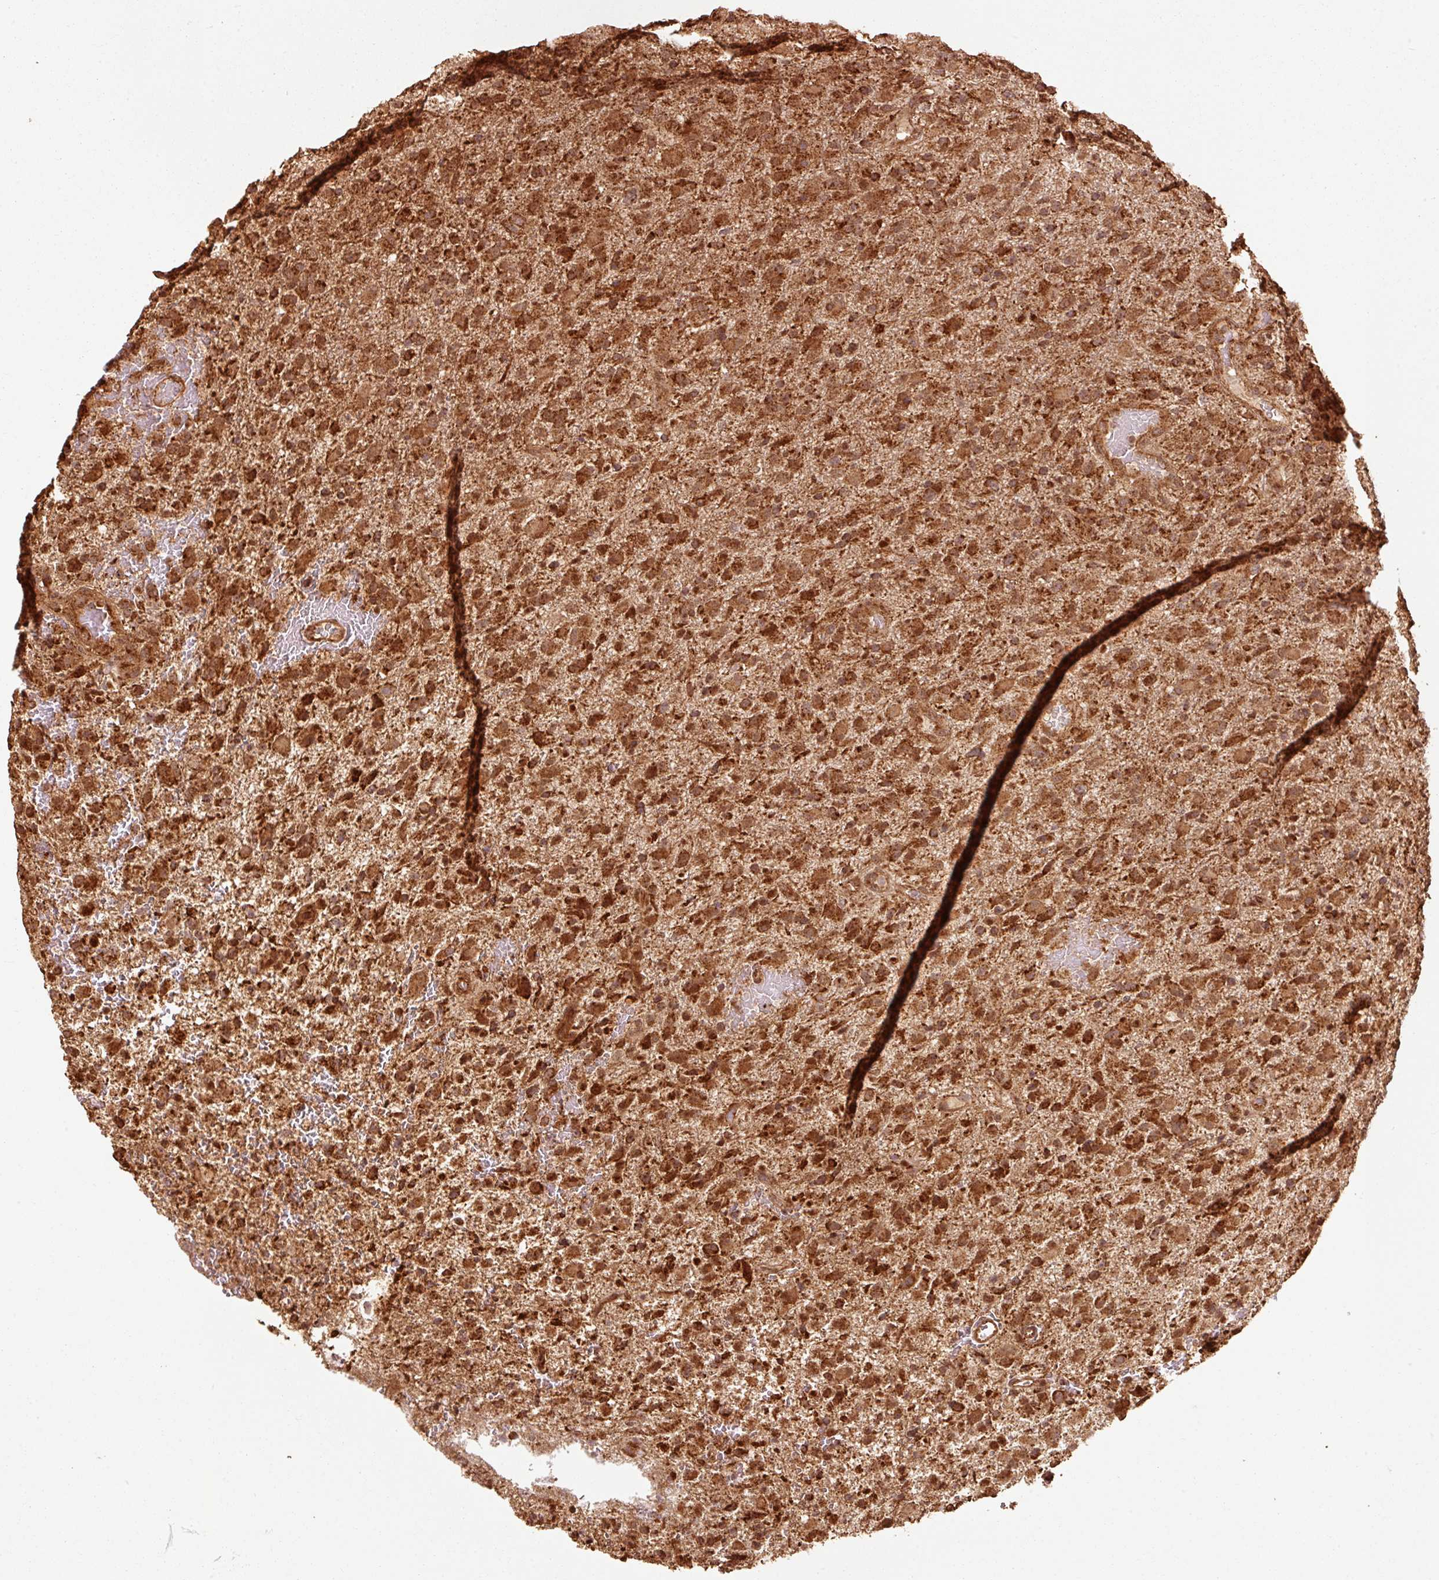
{"staining": {"intensity": "strong", "quantity": ">75%", "location": "cytoplasmic/membranous"}, "tissue": "glioma", "cell_type": "Tumor cells", "image_type": "cancer", "snomed": [{"axis": "morphology", "description": "Glioma, malignant, Low grade"}, {"axis": "topography", "description": "Brain"}], "caption": "IHC histopathology image of neoplastic tissue: human malignant low-grade glioma stained using IHC reveals high levels of strong protein expression localized specifically in the cytoplasmic/membranous of tumor cells, appearing as a cytoplasmic/membranous brown color.", "gene": "MRPL16", "patient": {"sex": "male", "age": 65}}